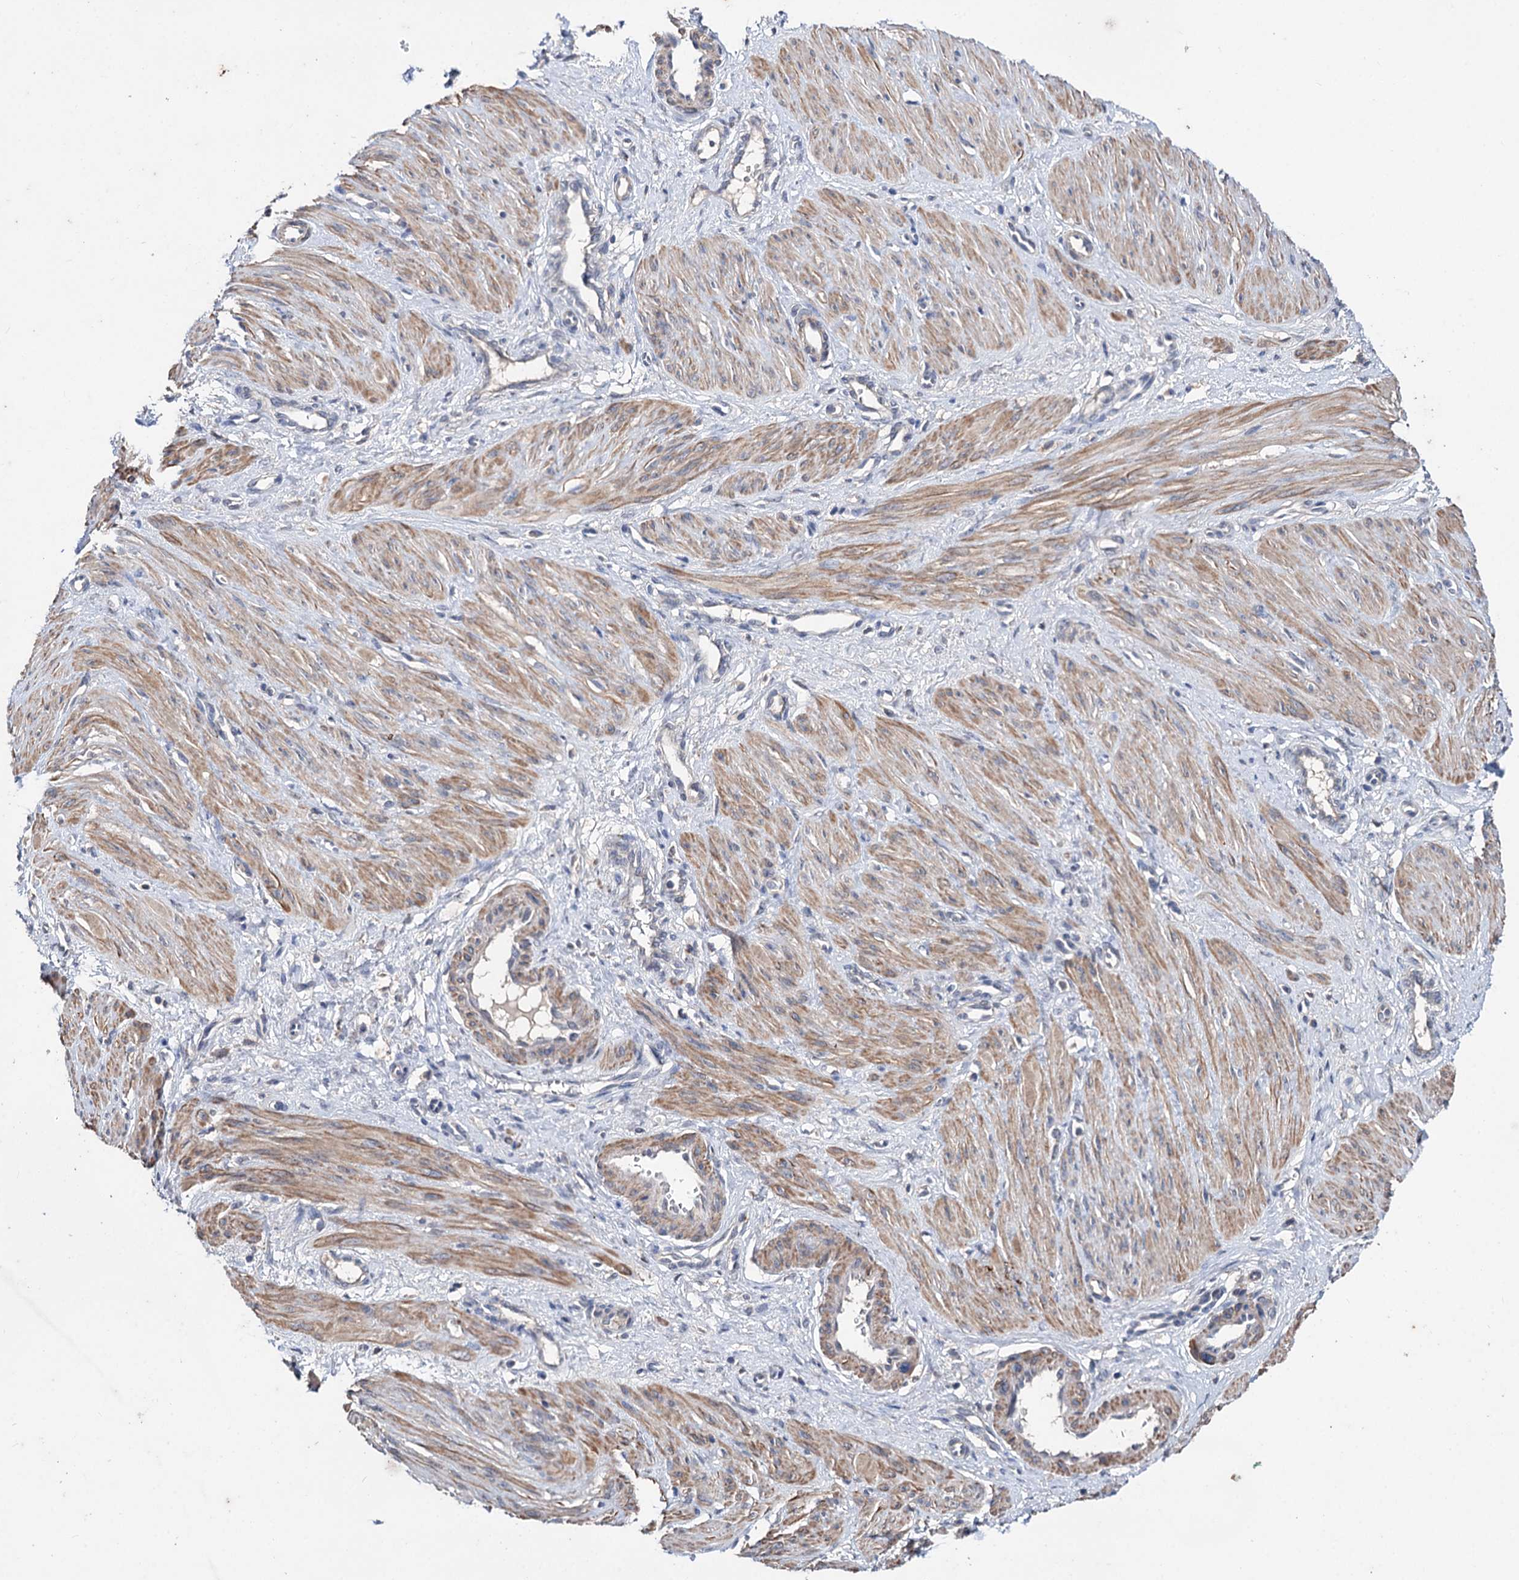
{"staining": {"intensity": "moderate", "quantity": ">75%", "location": "cytoplasmic/membranous"}, "tissue": "smooth muscle", "cell_type": "Smooth muscle cells", "image_type": "normal", "snomed": [{"axis": "morphology", "description": "Normal tissue, NOS"}, {"axis": "topography", "description": "Endometrium"}], "caption": "Immunohistochemistry of unremarkable human smooth muscle reveals medium levels of moderate cytoplasmic/membranous expression in approximately >75% of smooth muscle cells. Ihc stains the protein of interest in brown and the nuclei are stained blue.", "gene": "CLPB", "patient": {"sex": "female", "age": 33}}